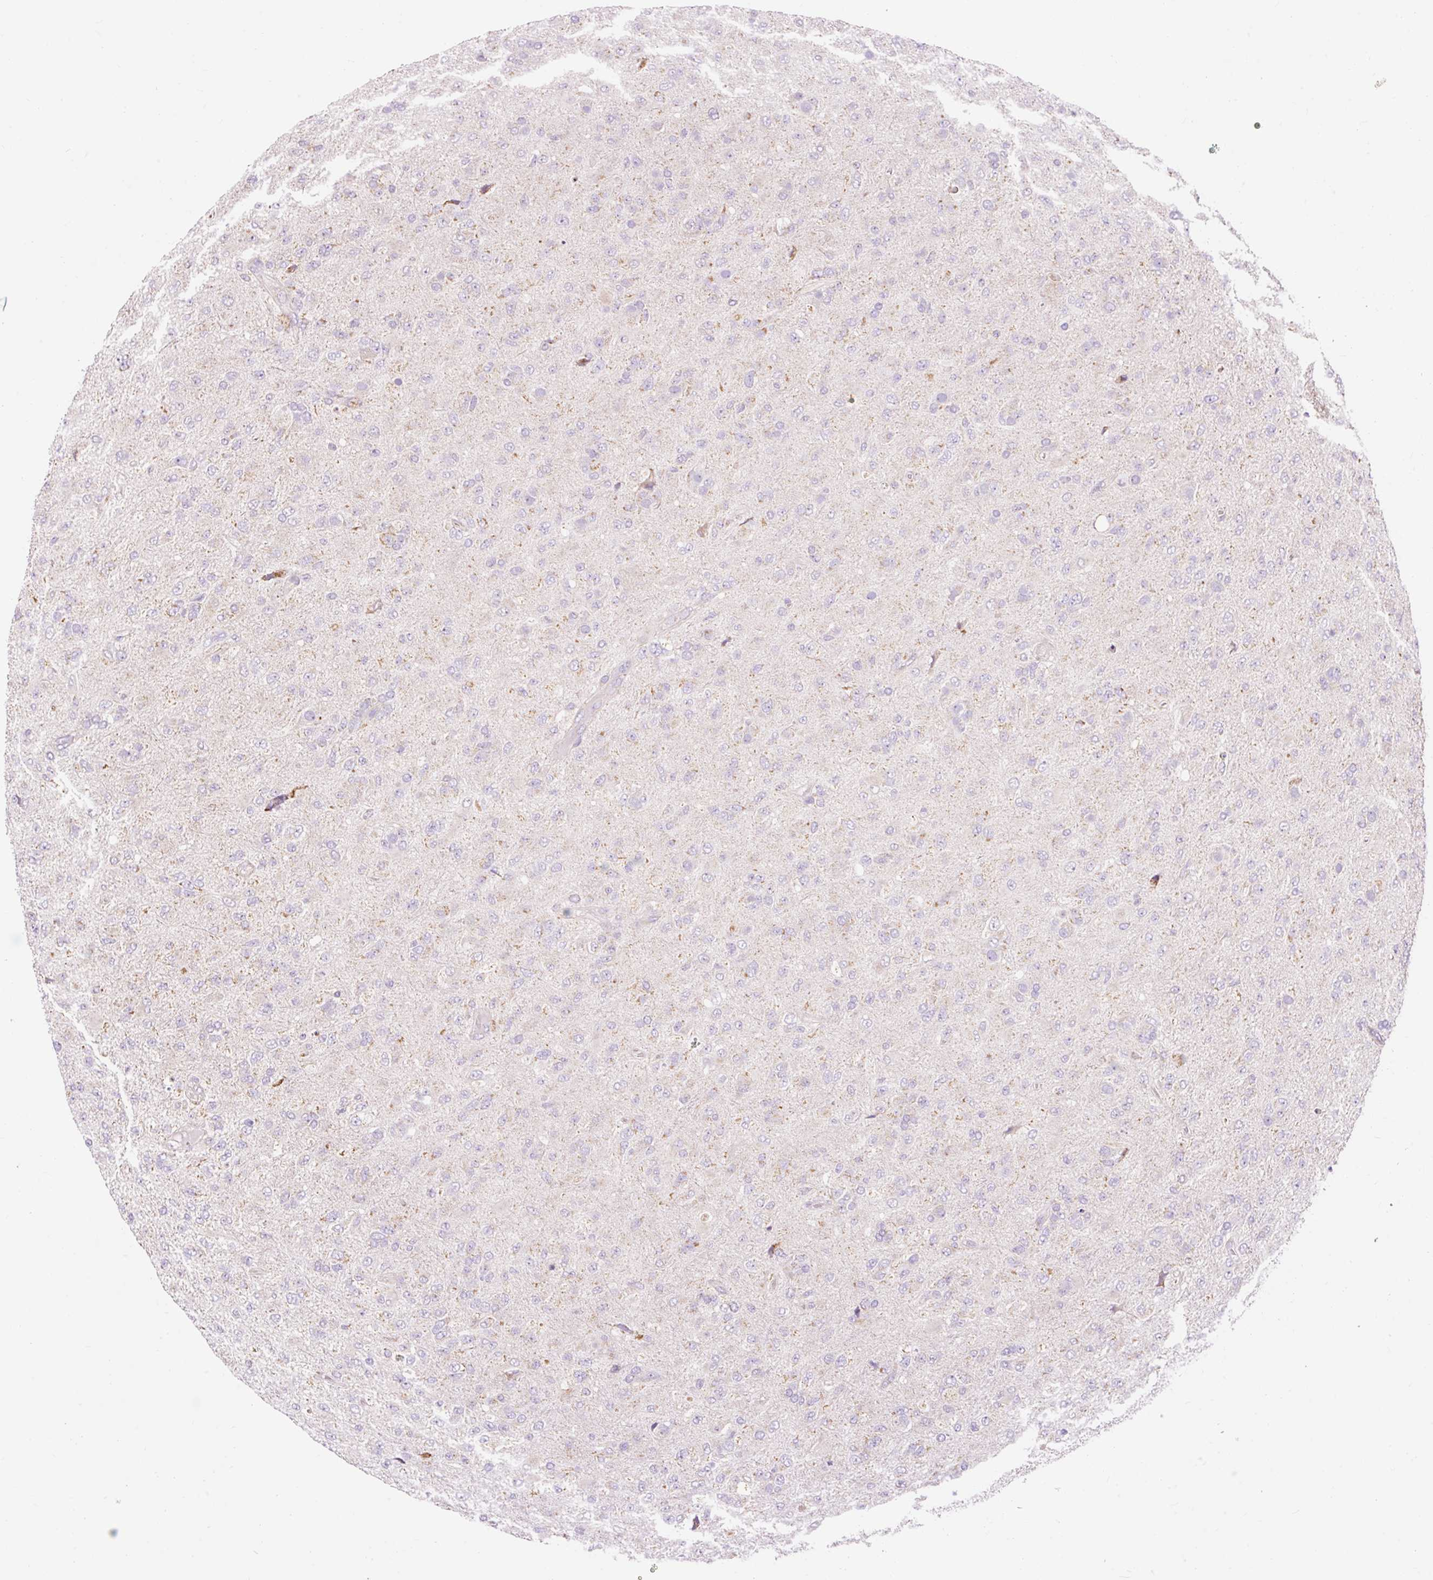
{"staining": {"intensity": "weak", "quantity": "<25%", "location": "cytoplasmic/membranous"}, "tissue": "glioma", "cell_type": "Tumor cells", "image_type": "cancer", "snomed": [{"axis": "morphology", "description": "Glioma, malignant, Low grade"}, {"axis": "topography", "description": "Brain"}], "caption": "Immunohistochemistry of human low-grade glioma (malignant) exhibits no positivity in tumor cells.", "gene": "IMMT", "patient": {"sex": "male", "age": 65}}